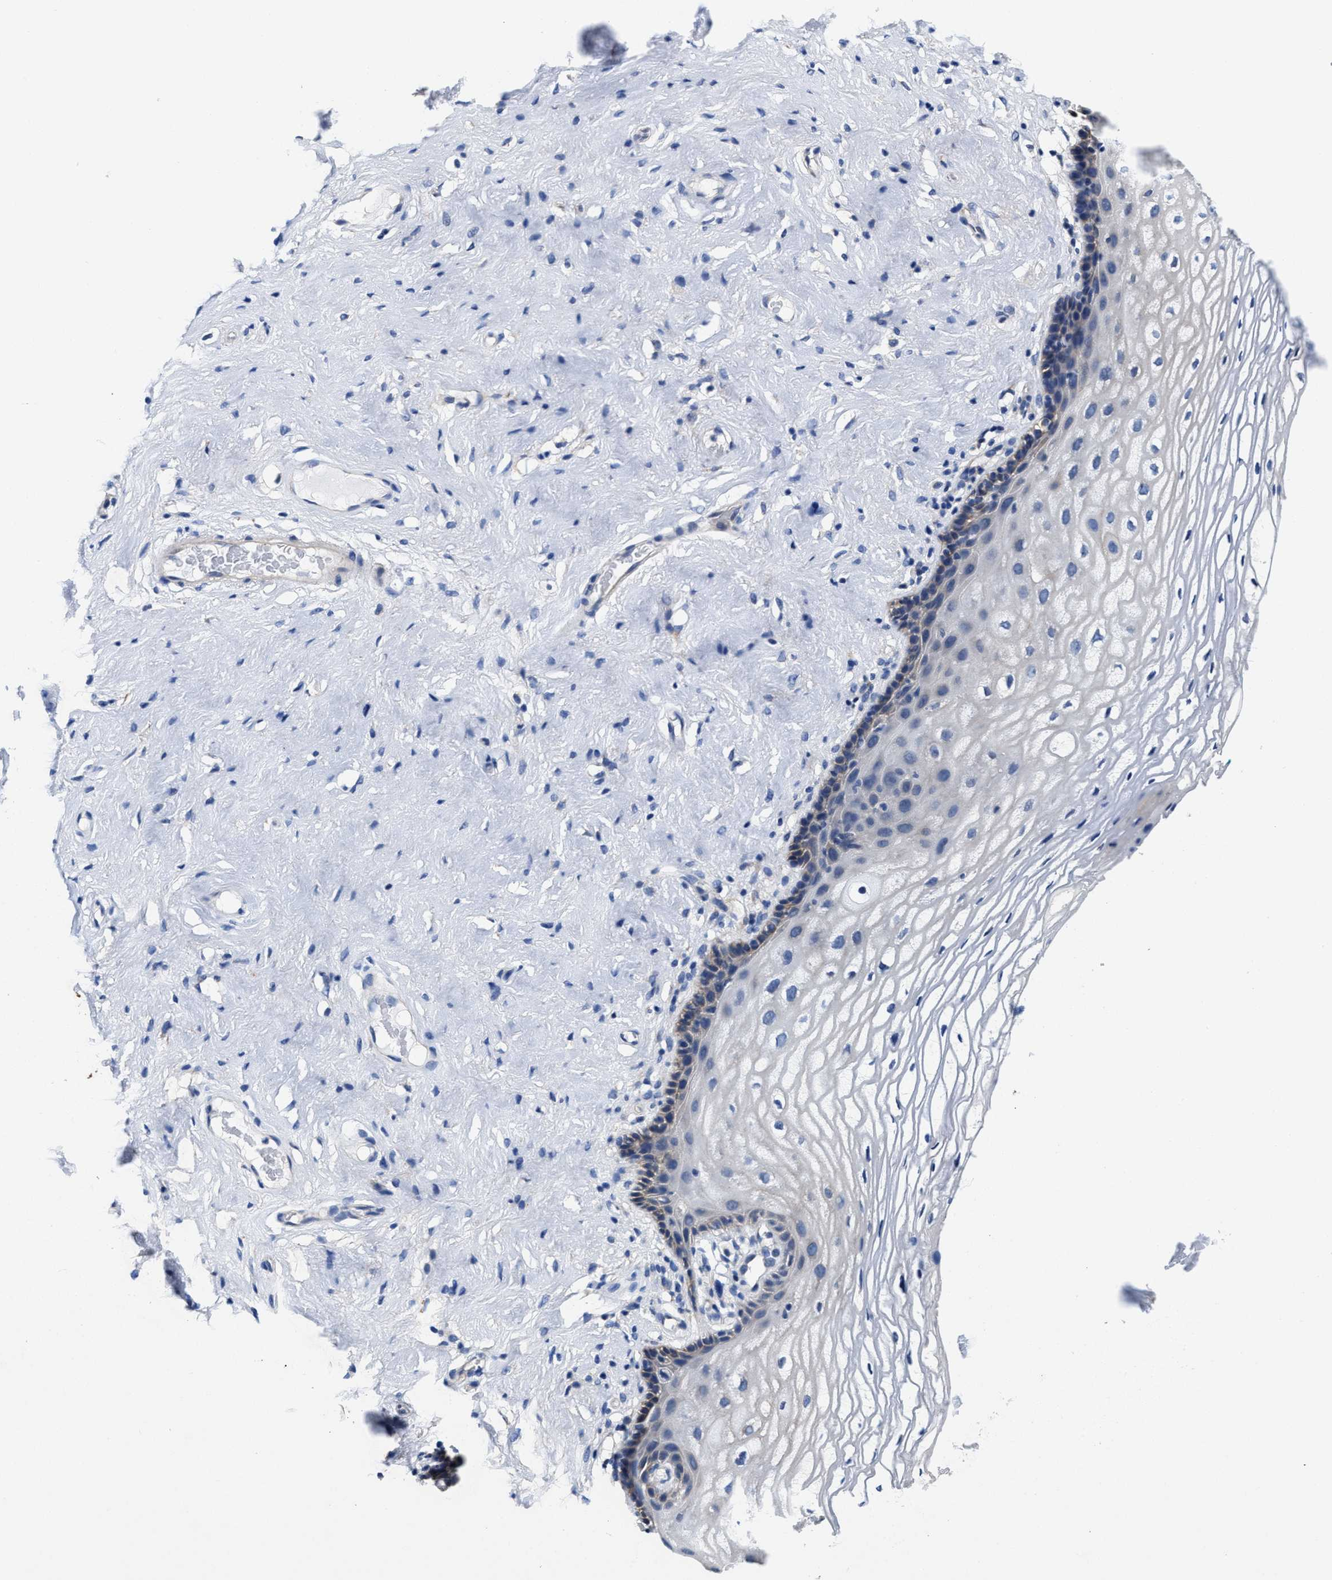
{"staining": {"intensity": "negative", "quantity": "none", "location": "none"}, "tissue": "vagina", "cell_type": "Squamous epithelial cells", "image_type": "normal", "snomed": [{"axis": "morphology", "description": "Normal tissue, NOS"}, {"axis": "morphology", "description": "Adenocarcinoma, NOS"}, {"axis": "topography", "description": "Rectum"}, {"axis": "topography", "description": "Vagina"}], "caption": "This is an immunohistochemistry (IHC) photomicrograph of benign vagina. There is no expression in squamous epithelial cells.", "gene": "TMEM30A", "patient": {"sex": "female", "age": 71}}